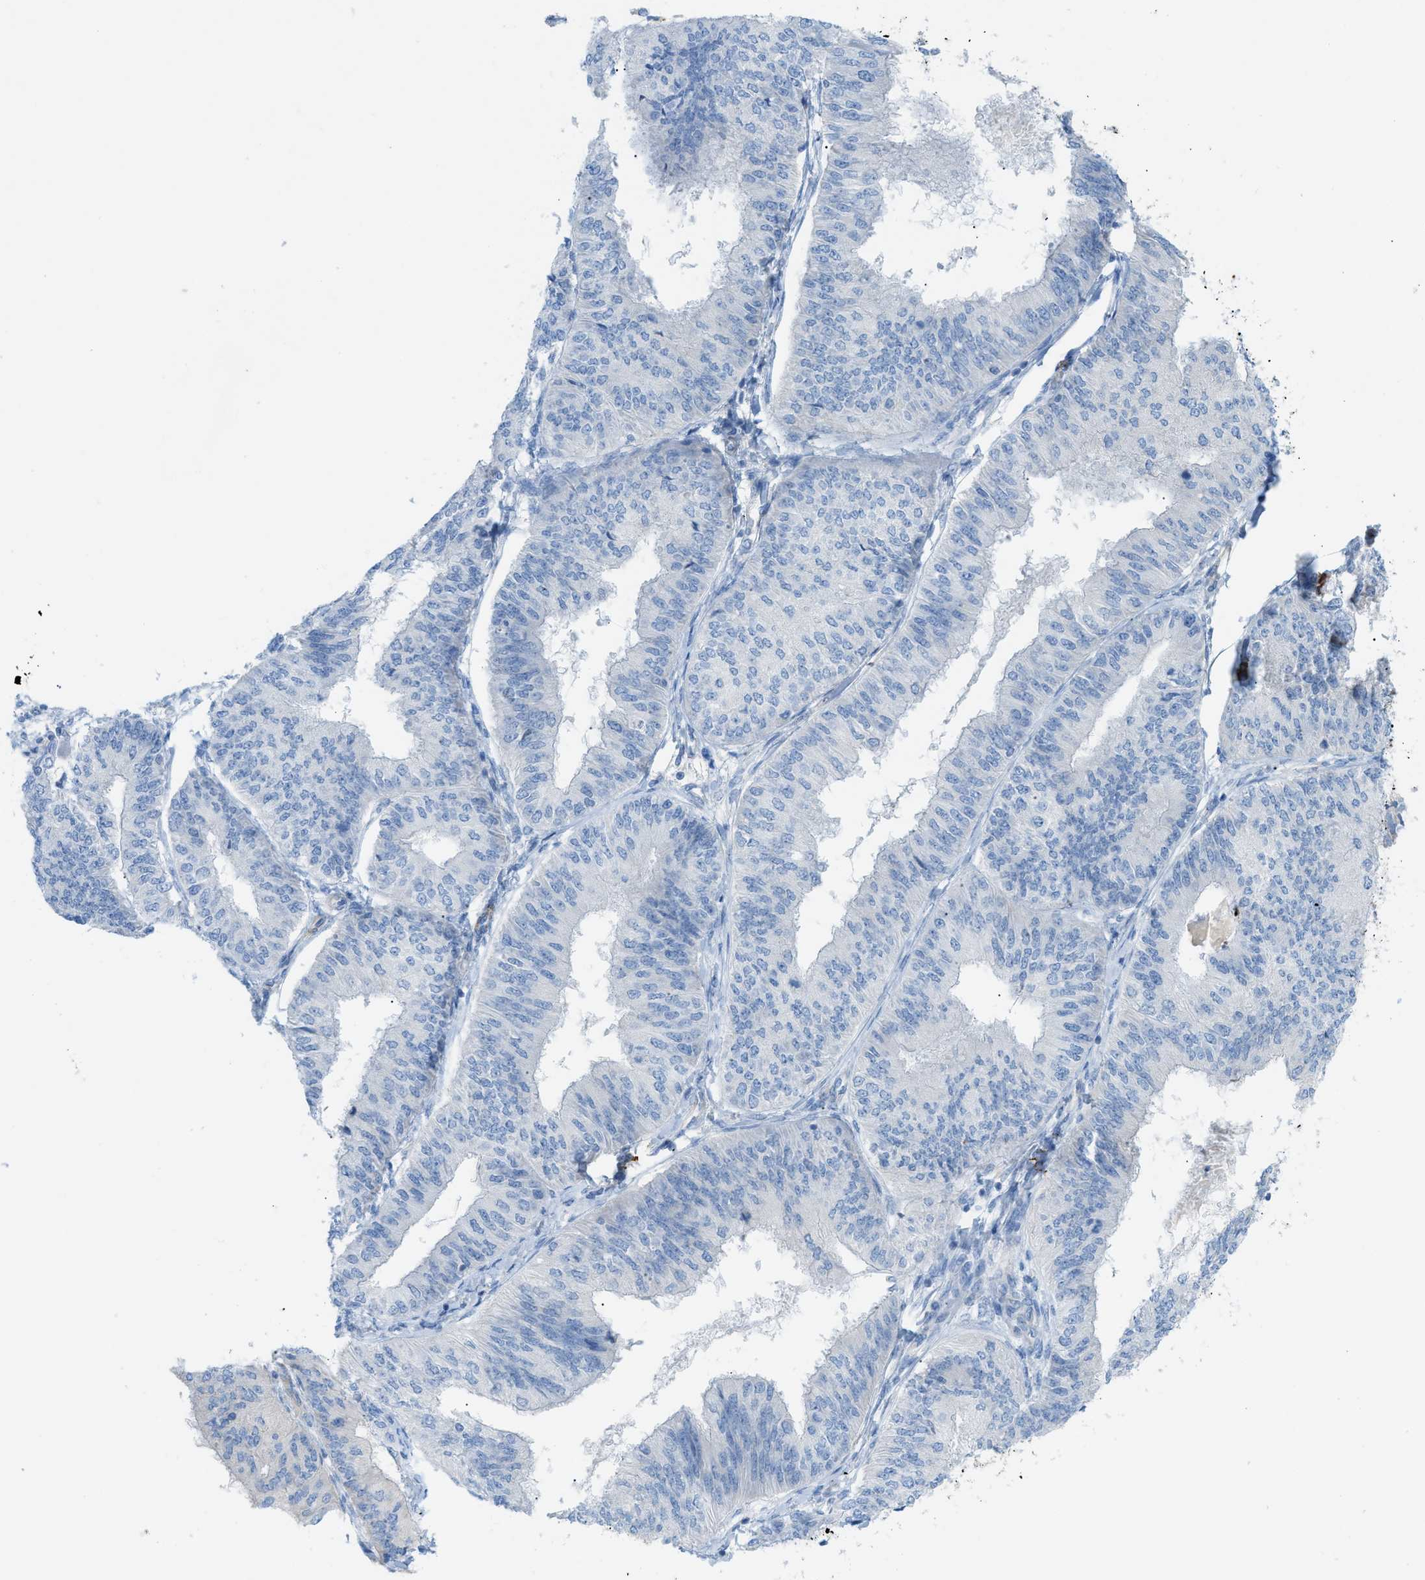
{"staining": {"intensity": "negative", "quantity": "none", "location": "none"}, "tissue": "endometrial cancer", "cell_type": "Tumor cells", "image_type": "cancer", "snomed": [{"axis": "morphology", "description": "Adenocarcinoma, NOS"}, {"axis": "topography", "description": "Endometrium"}], "caption": "Immunohistochemistry (IHC) micrograph of human endometrial adenocarcinoma stained for a protein (brown), which shows no staining in tumor cells.", "gene": "MYH11", "patient": {"sex": "female", "age": 58}}